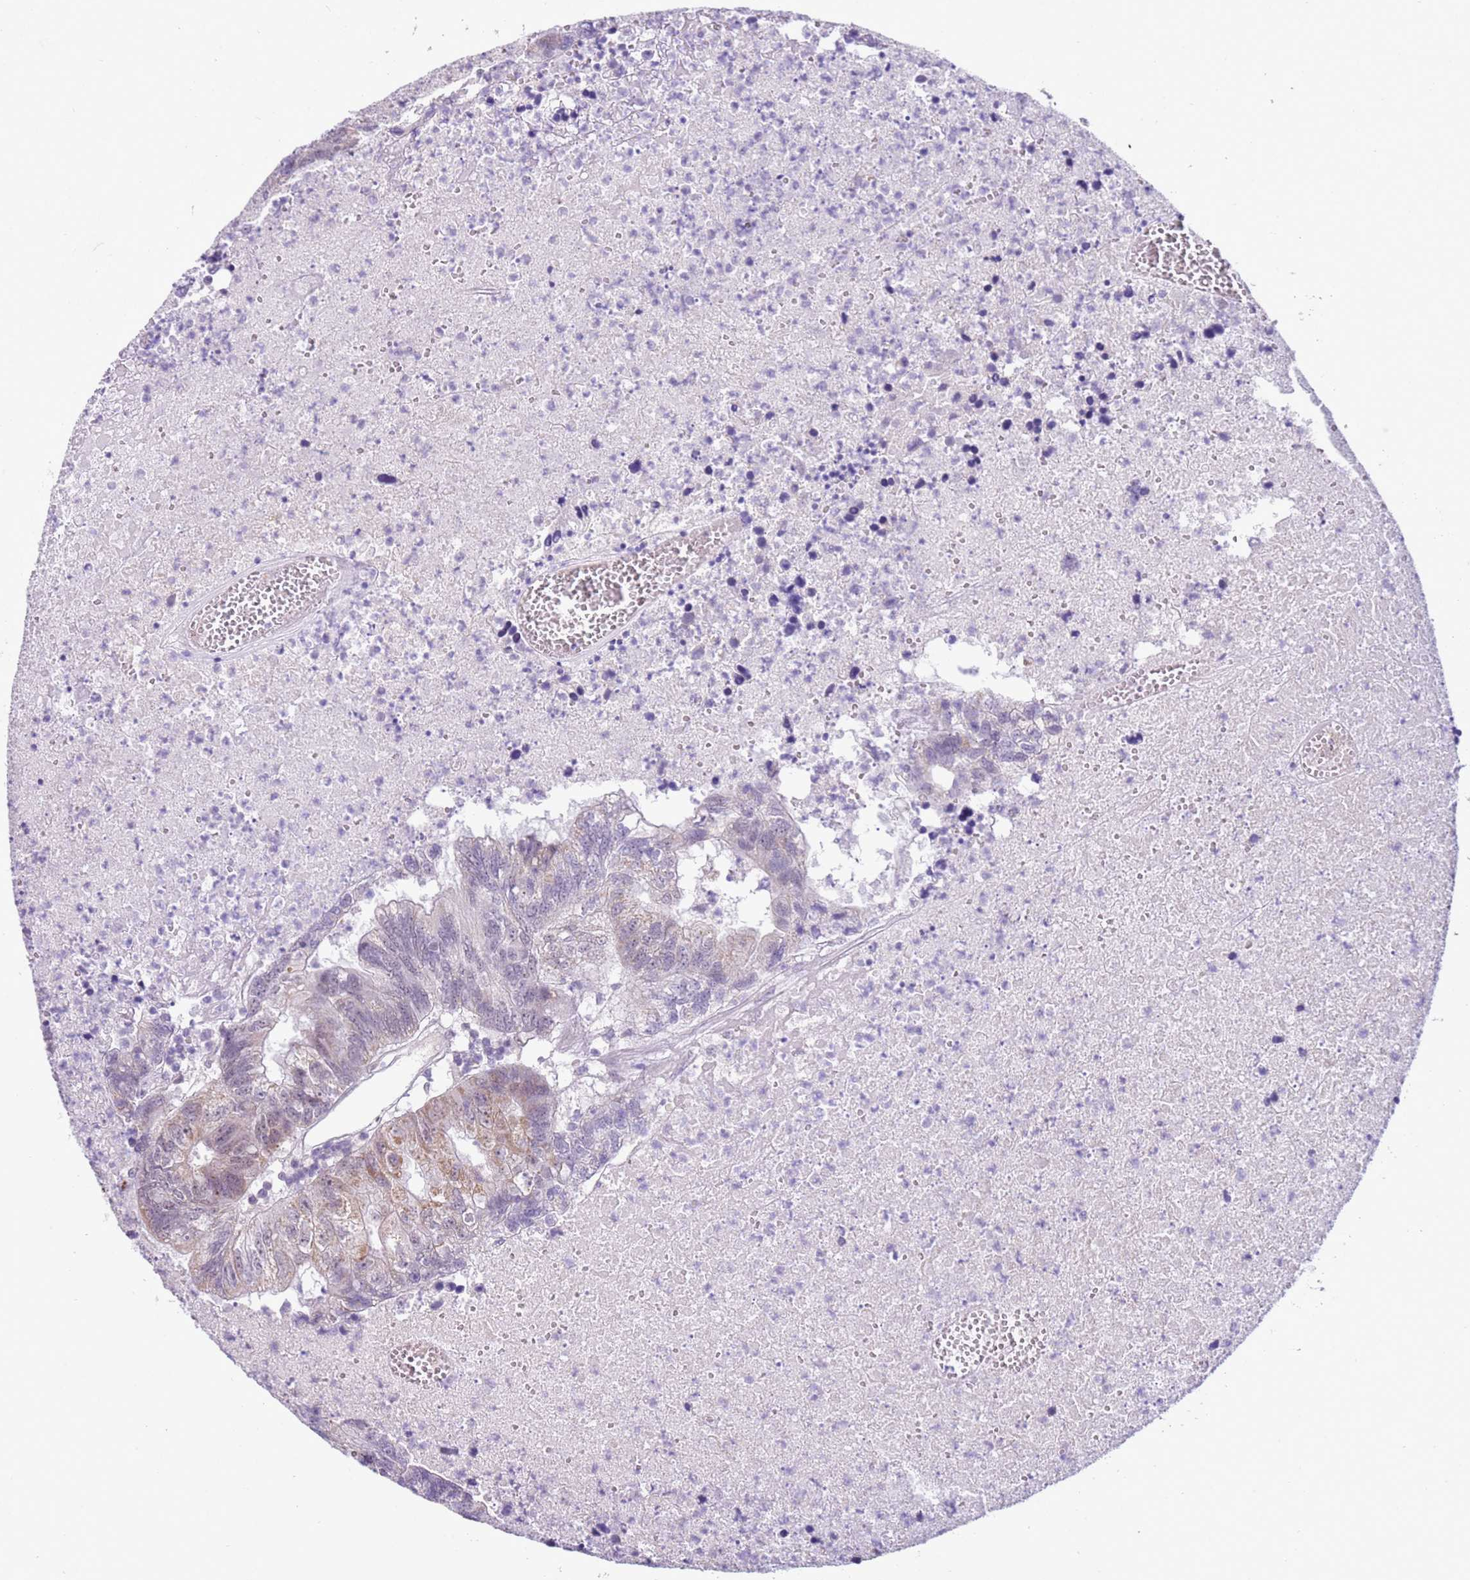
{"staining": {"intensity": "weak", "quantity": "<25%", "location": "nuclear"}, "tissue": "colorectal cancer", "cell_type": "Tumor cells", "image_type": "cancer", "snomed": [{"axis": "morphology", "description": "Adenocarcinoma, NOS"}, {"axis": "topography", "description": "Colon"}], "caption": "Colorectal adenocarcinoma was stained to show a protein in brown. There is no significant staining in tumor cells.", "gene": "FAM120C", "patient": {"sex": "female", "age": 48}}